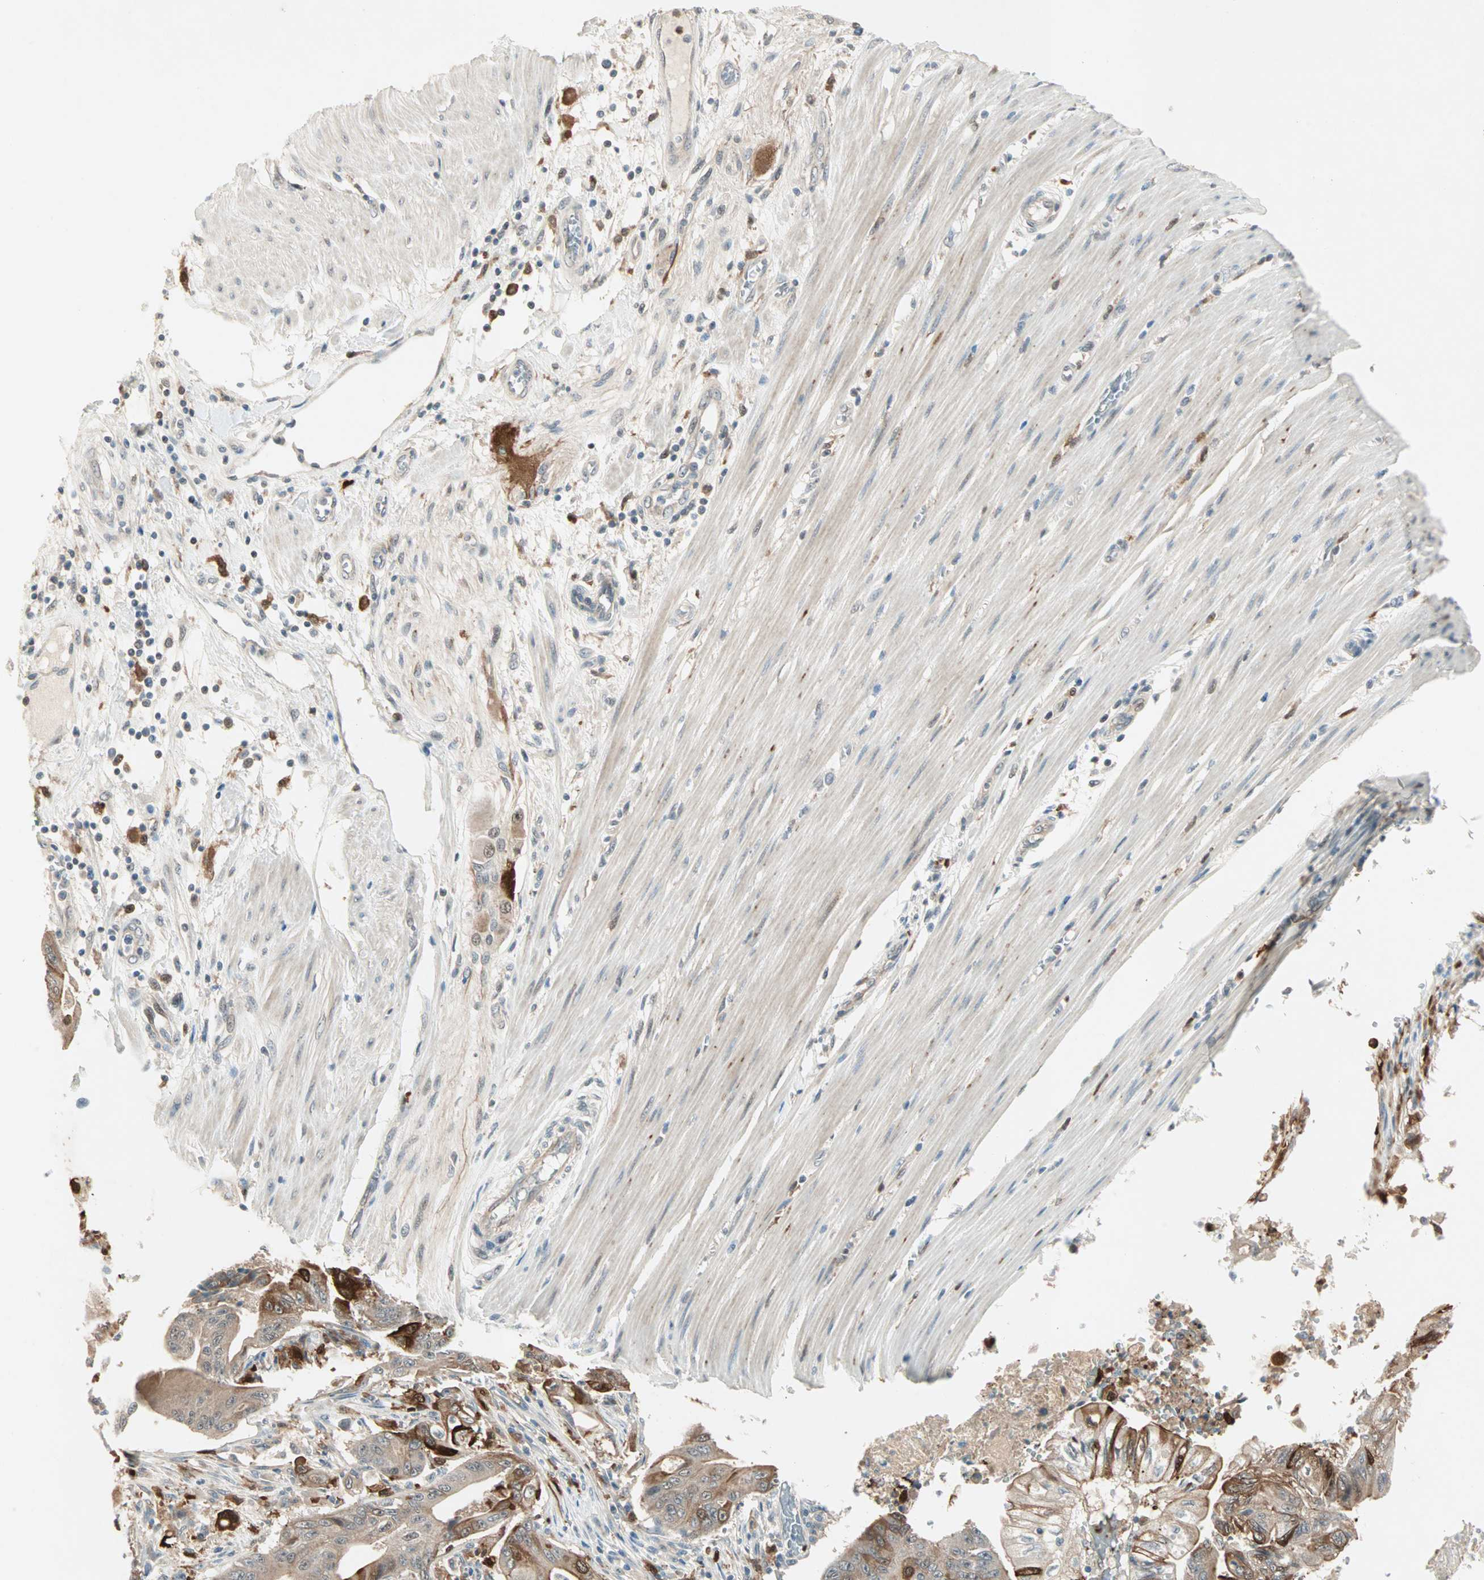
{"staining": {"intensity": "strong", "quantity": "25%-75%", "location": "cytoplasmic/membranous"}, "tissue": "pancreatic cancer", "cell_type": "Tumor cells", "image_type": "cancer", "snomed": [{"axis": "morphology", "description": "Normal tissue, NOS"}, {"axis": "topography", "description": "Lymph node"}], "caption": "Immunohistochemical staining of pancreatic cancer displays high levels of strong cytoplasmic/membranous positivity in about 25%-75% of tumor cells. (Stains: DAB (3,3'-diaminobenzidine) in brown, nuclei in blue, Microscopy: brightfield microscopy at high magnification).", "gene": "RTL6", "patient": {"sex": "male", "age": 62}}